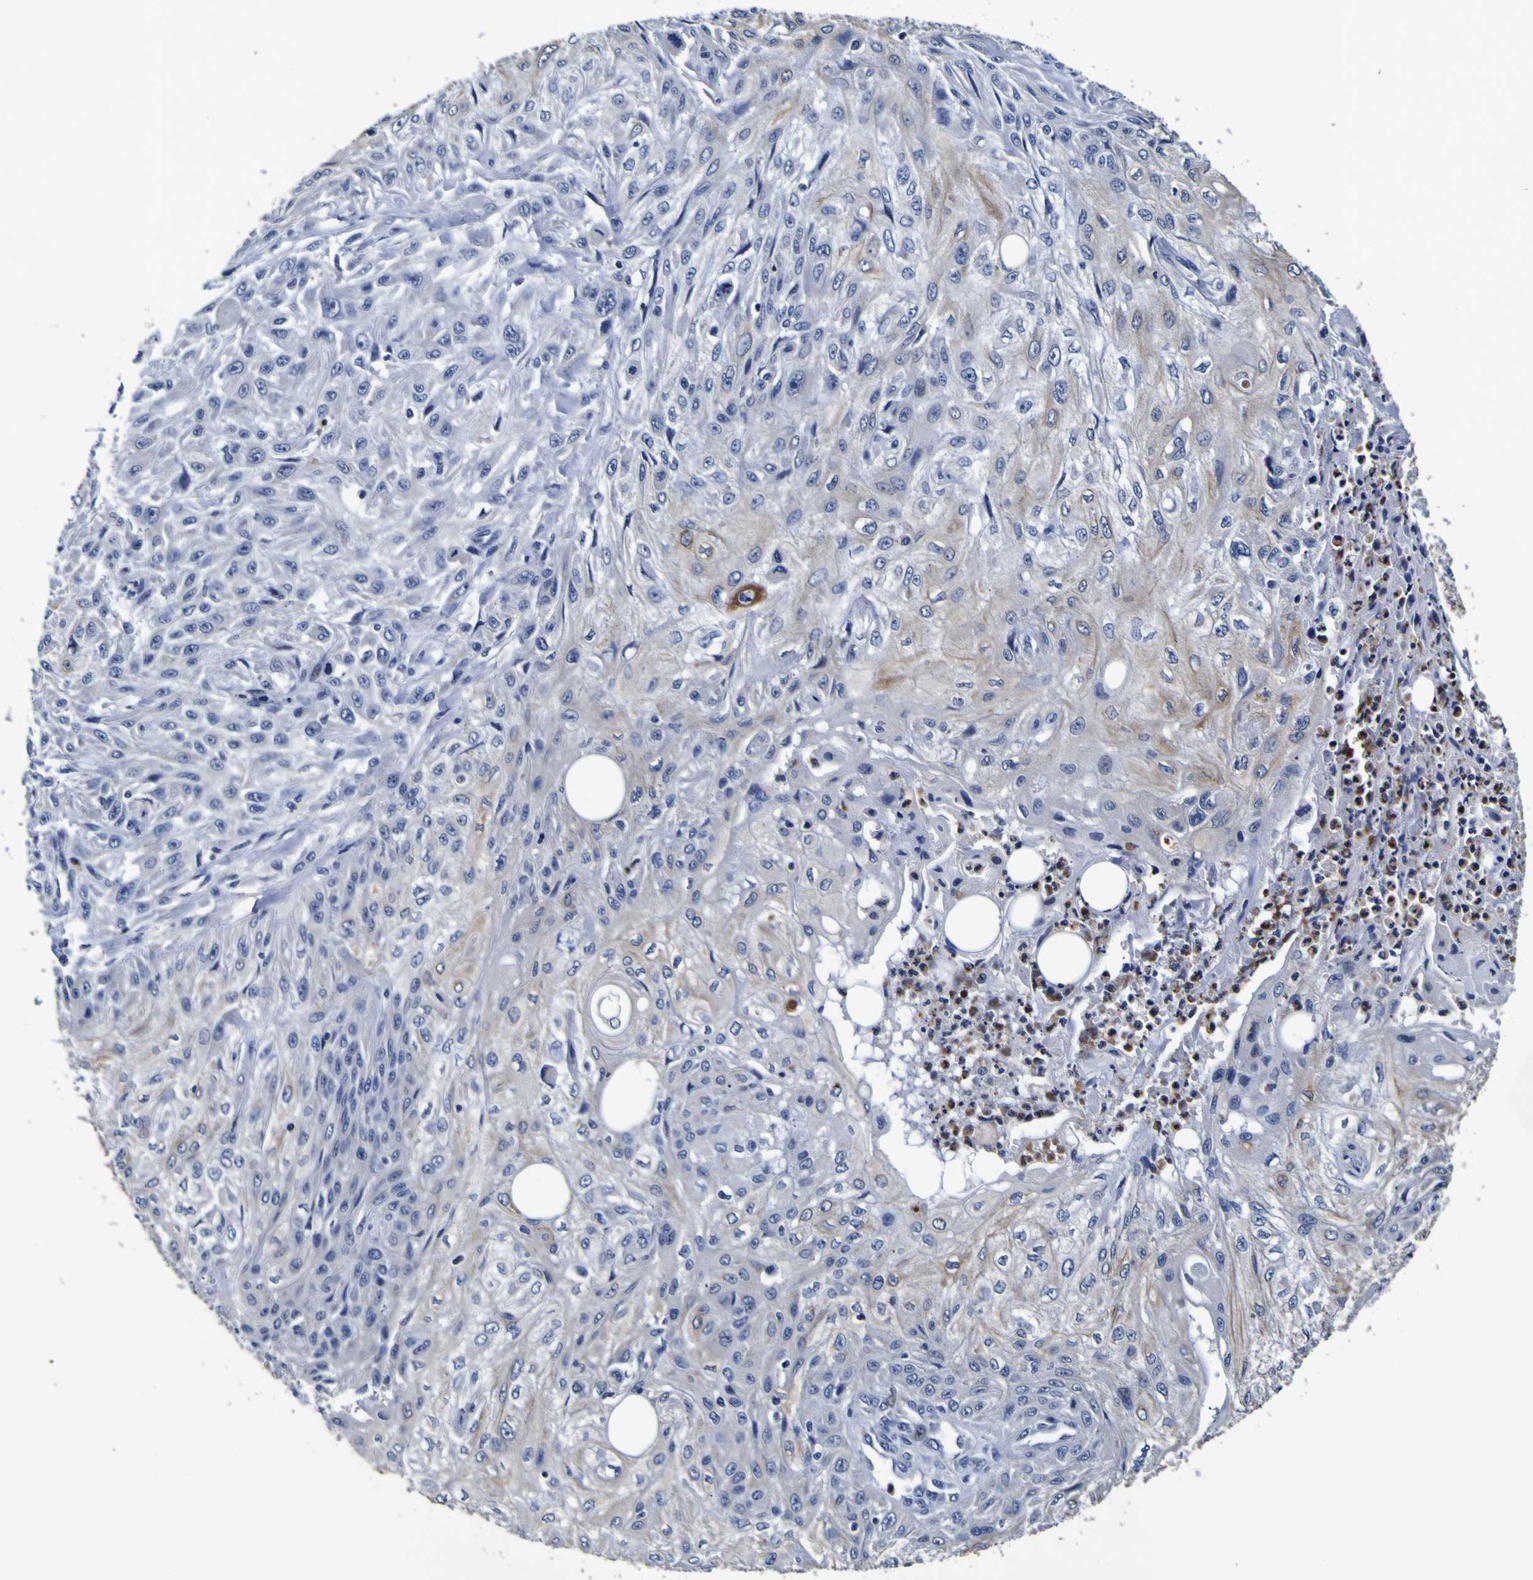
{"staining": {"intensity": "negative", "quantity": "none", "location": "none"}, "tissue": "skin cancer", "cell_type": "Tumor cells", "image_type": "cancer", "snomed": [{"axis": "morphology", "description": "Squamous cell carcinoma, NOS"}, {"axis": "topography", "description": "Skin"}], "caption": "This is a image of immunohistochemistry staining of skin cancer, which shows no staining in tumor cells.", "gene": "PANK4", "patient": {"sex": "male", "age": 75}}